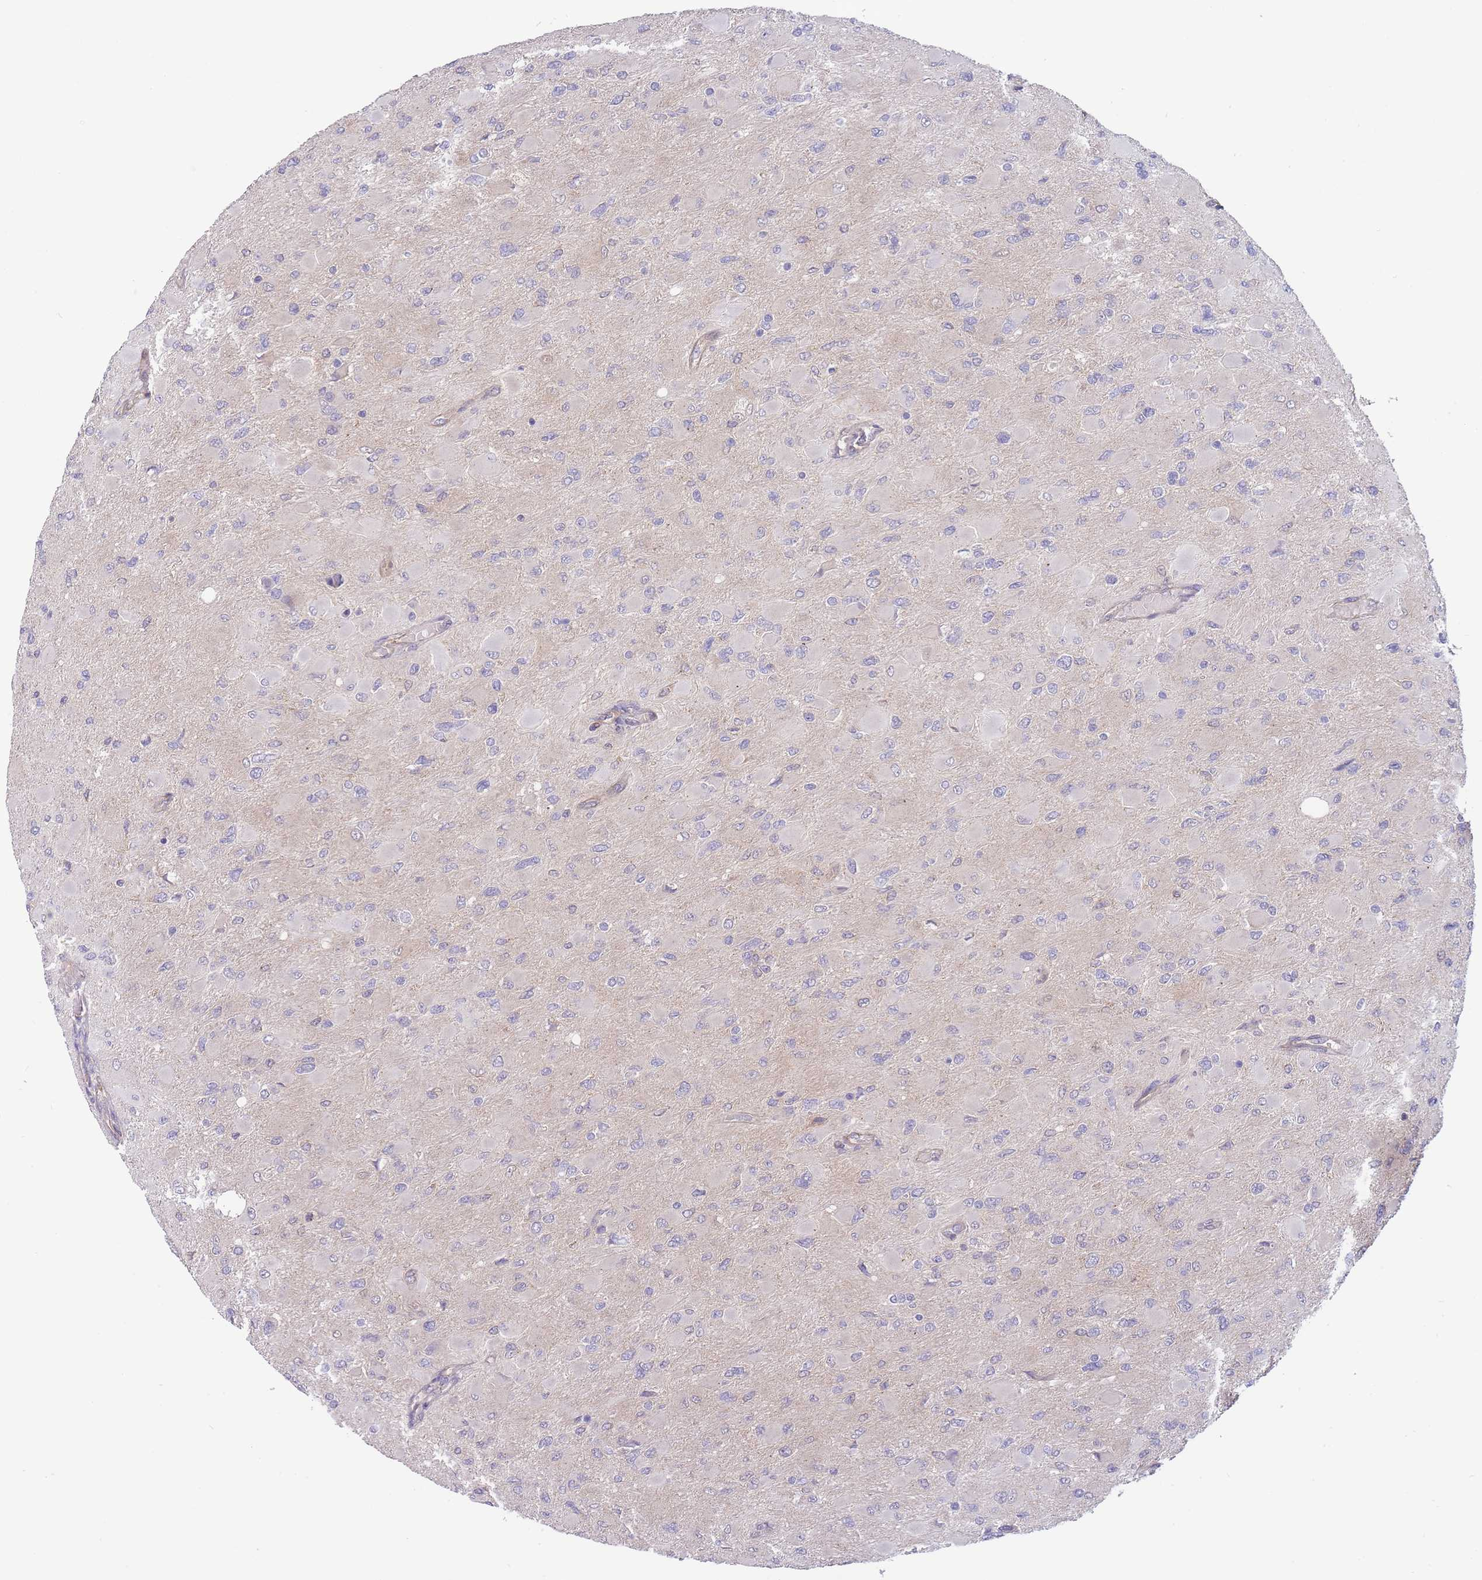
{"staining": {"intensity": "negative", "quantity": "none", "location": "none"}, "tissue": "glioma", "cell_type": "Tumor cells", "image_type": "cancer", "snomed": [{"axis": "morphology", "description": "Glioma, malignant, High grade"}, {"axis": "topography", "description": "Cerebral cortex"}], "caption": "There is no significant positivity in tumor cells of malignant glioma (high-grade). (Stains: DAB (3,3'-diaminobenzidine) immunohistochemistry with hematoxylin counter stain, Microscopy: brightfield microscopy at high magnification).", "gene": "NDUFAF5", "patient": {"sex": "female", "age": 36}}